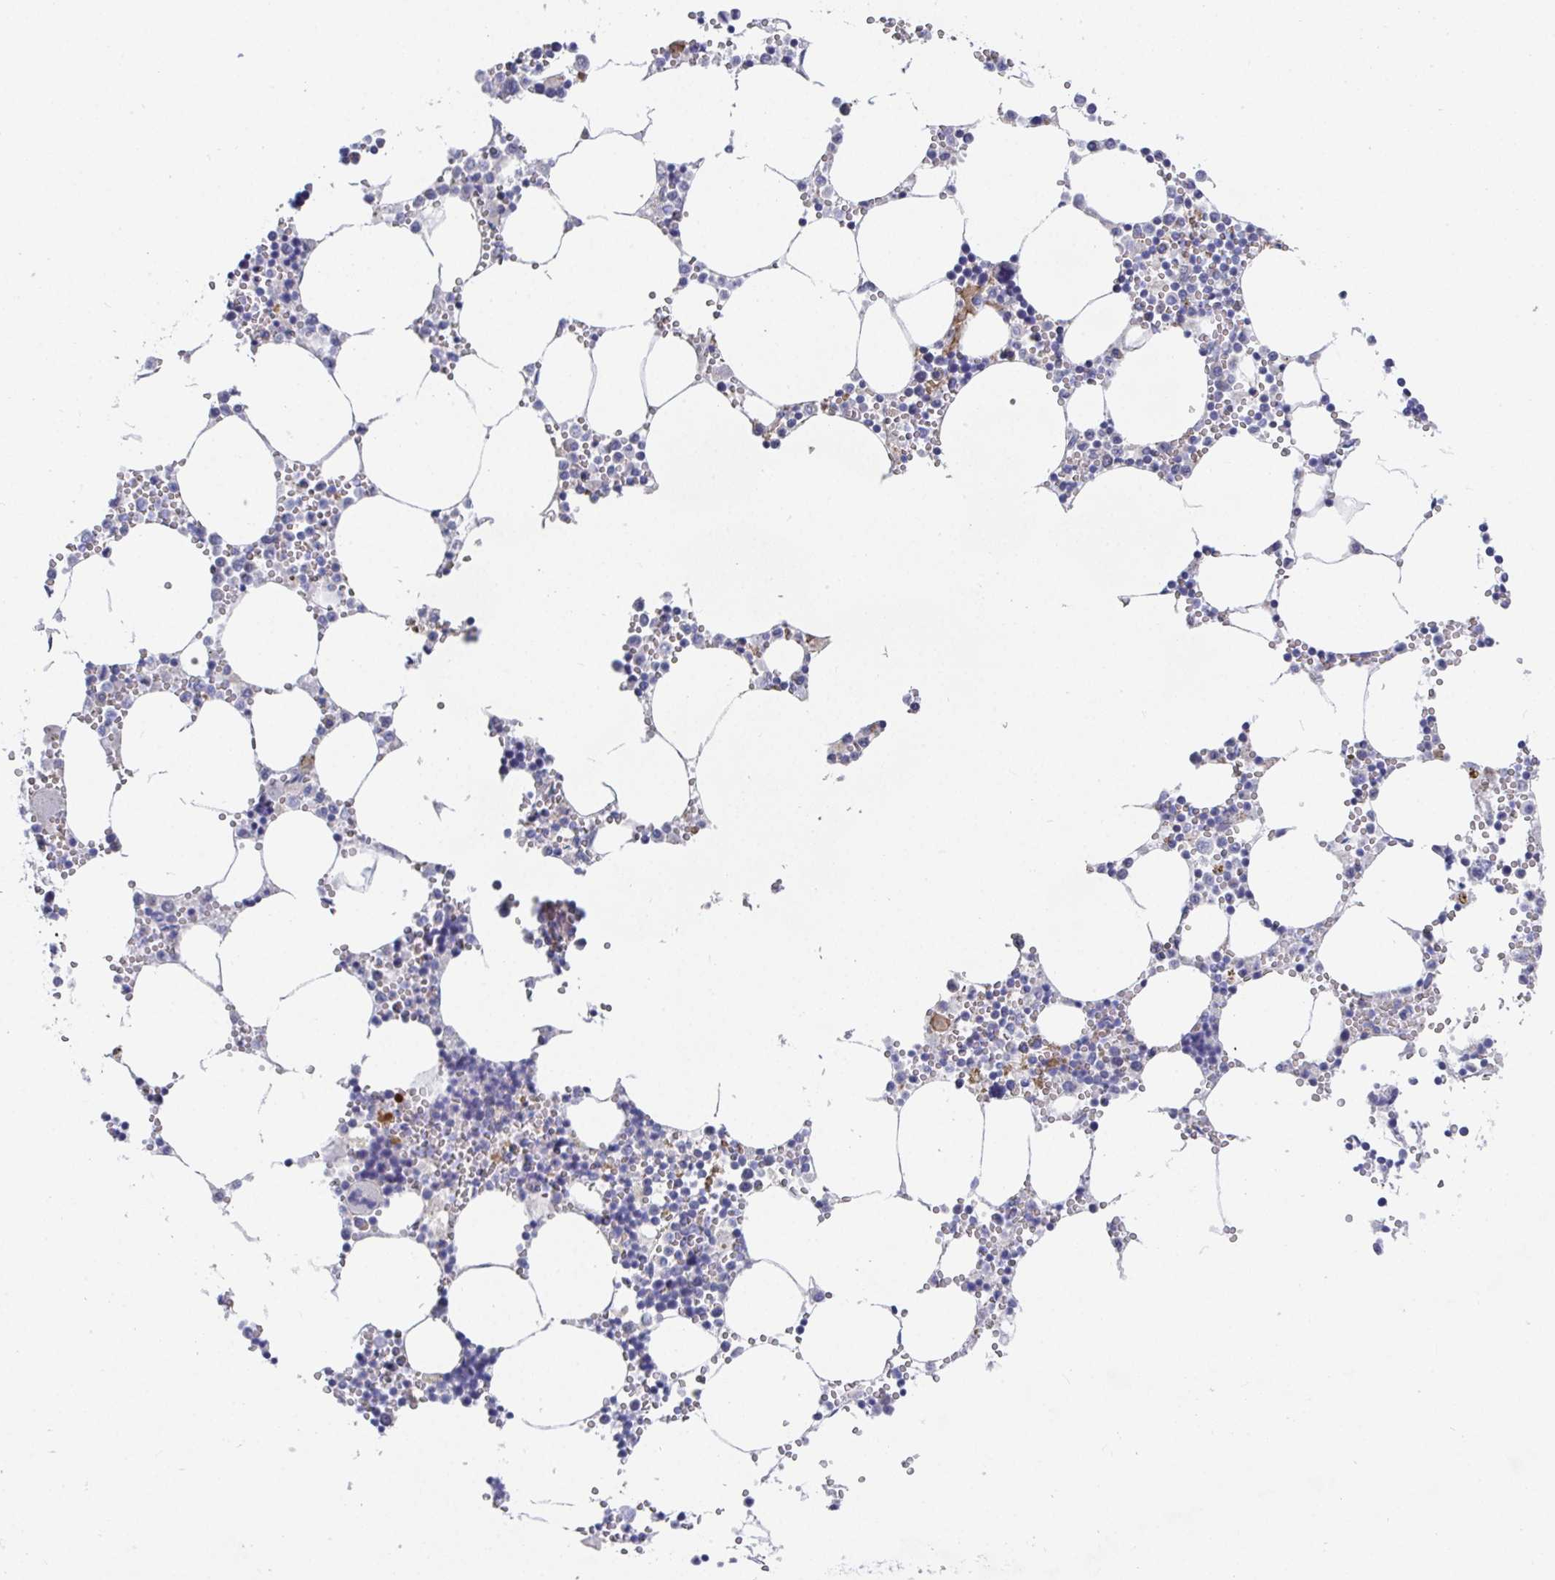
{"staining": {"intensity": "moderate", "quantity": "<25%", "location": "cytoplasmic/membranous"}, "tissue": "bone marrow", "cell_type": "Hematopoietic cells", "image_type": "normal", "snomed": [{"axis": "morphology", "description": "Normal tissue, NOS"}, {"axis": "topography", "description": "Bone marrow"}], "caption": "Moderate cytoplasmic/membranous protein staining is present in approximately <25% of hematopoietic cells in bone marrow.", "gene": "ATP5F1C", "patient": {"sex": "male", "age": 54}}